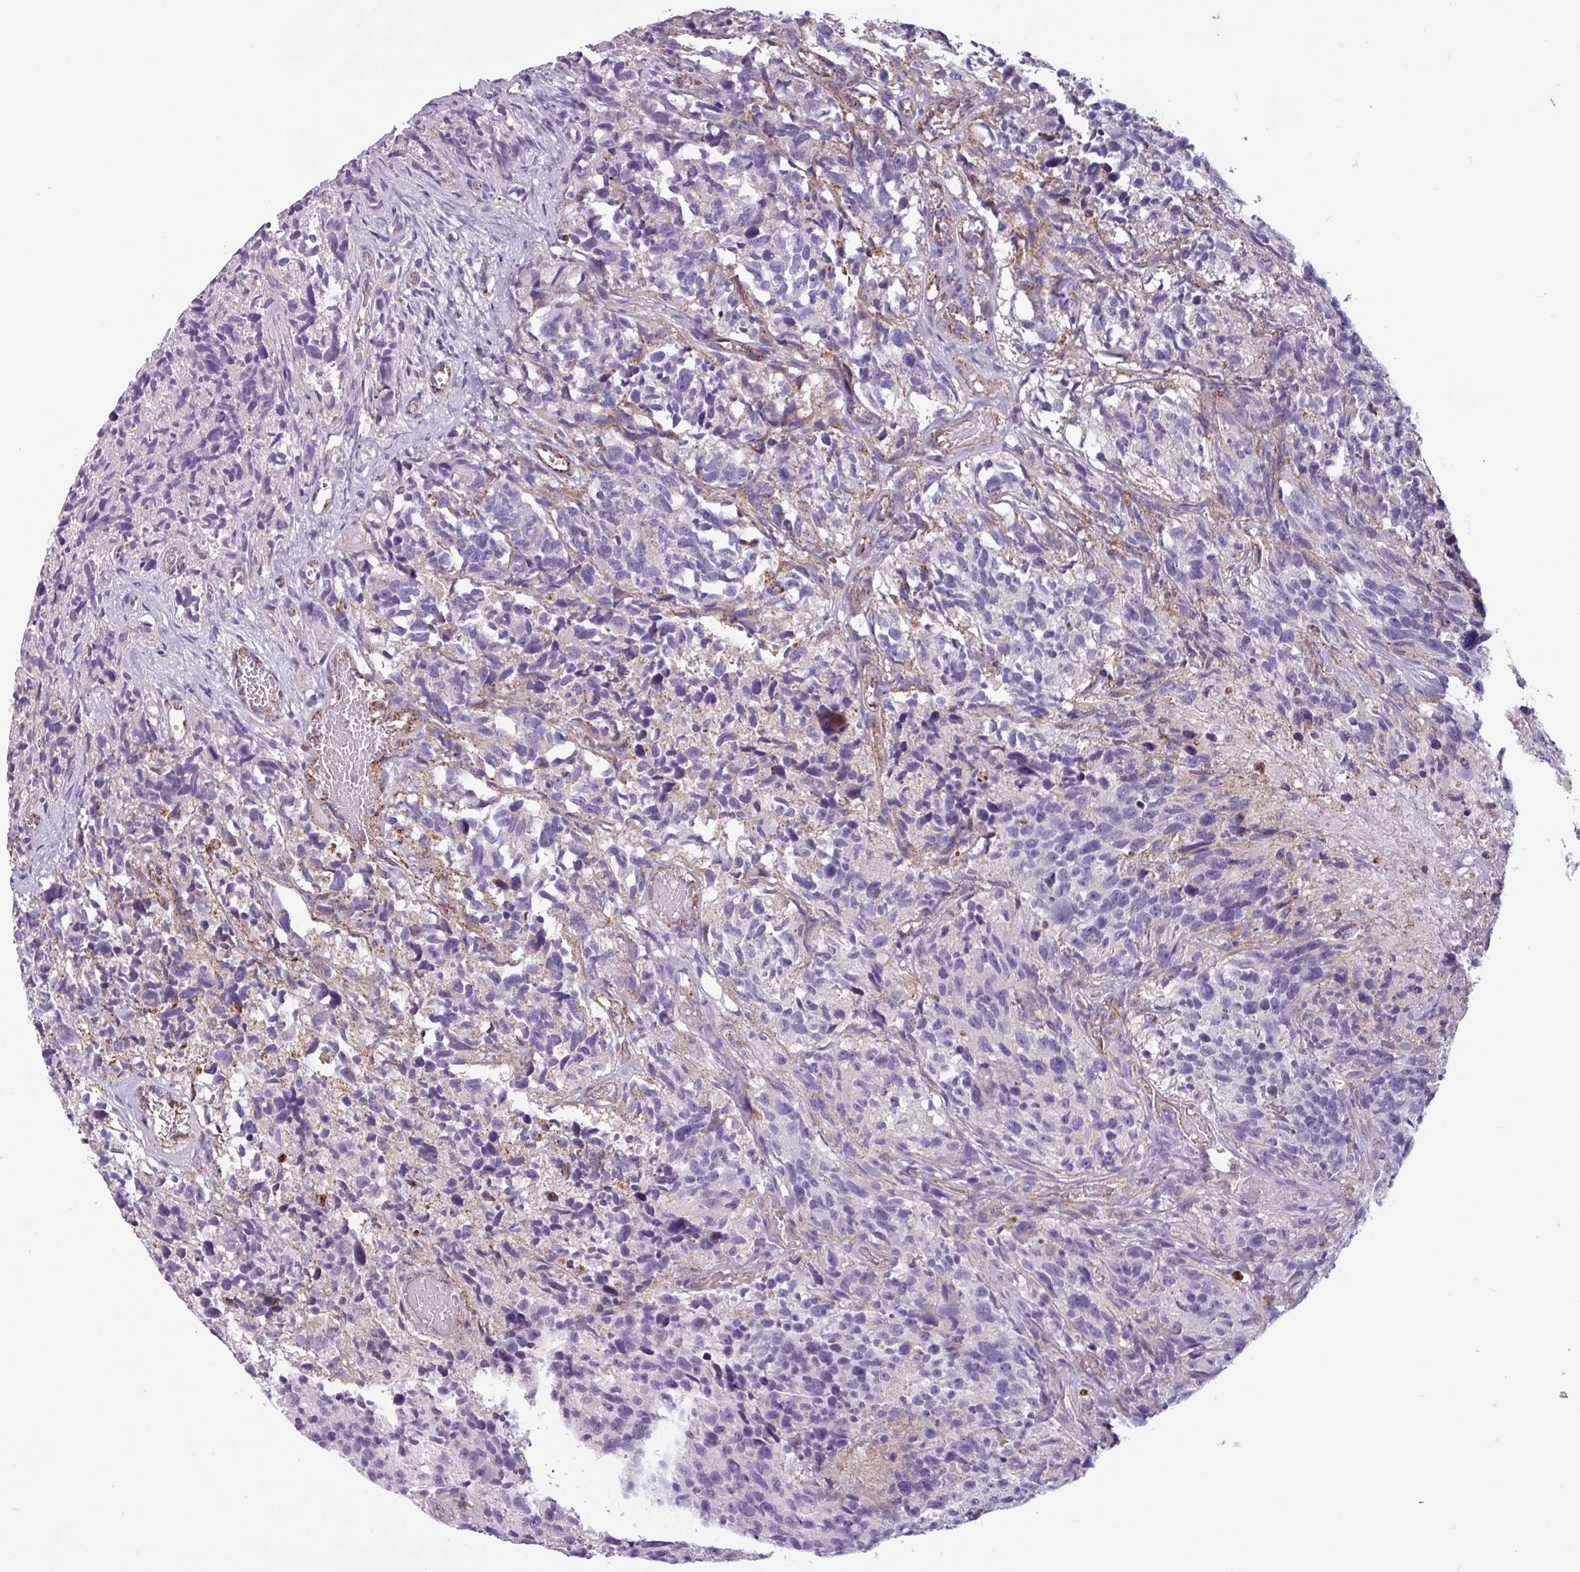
{"staining": {"intensity": "negative", "quantity": "none", "location": "none"}, "tissue": "glioma", "cell_type": "Tumor cells", "image_type": "cancer", "snomed": [{"axis": "morphology", "description": "Glioma, malignant, High grade"}, {"axis": "topography", "description": "Brain"}], "caption": "High magnification brightfield microscopy of glioma stained with DAB (3,3'-diaminobenzidine) (brown) and counterstained with hematoxylin (blue): tumor cells show no significant expression.", "gene": "CAMK1", "patient": {"sex": "male", "age": 69}}